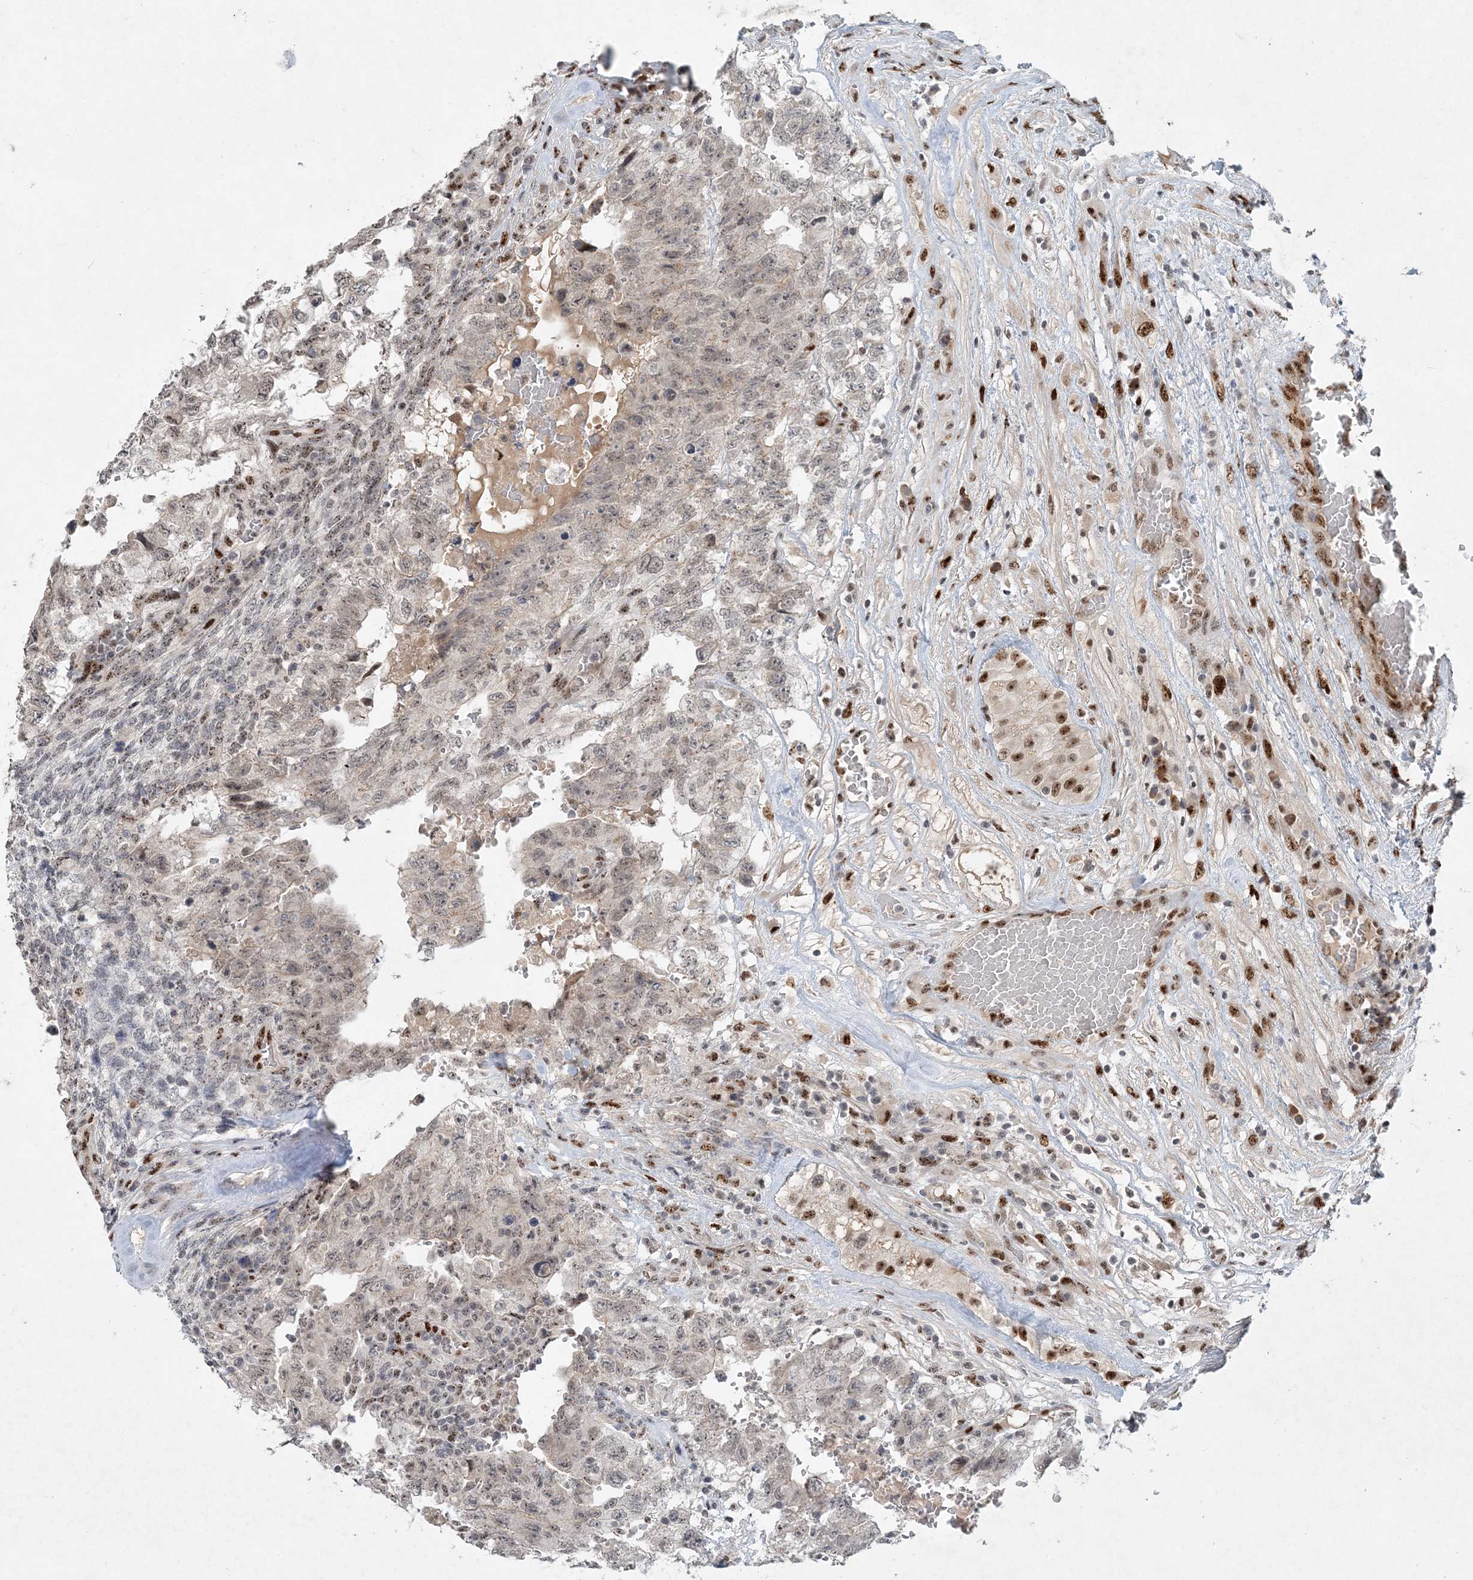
{"staining": {"intensity": "weak", "quantity": "<25%", "location": "nuclear"}, "tissue": "testis cancer", "cell_type": "Tumor cells", "image_type": "cancer", "snomed": [{"axis": "morphology", "description": "Carcinoma, Embryonal, NOS"}, {"axis": "topography", "description": "Testis"}], "caption": "An image of human testis embryonal carcinoma is negative for staining in tumor cells. The staining is performed using DAB (3,3'-diaminobenzidine) brown chromogen with nuclei counter-stained in using hematoxylin.", "gene": "GIN1", "patient": {"sex": "male", "age": 36}}